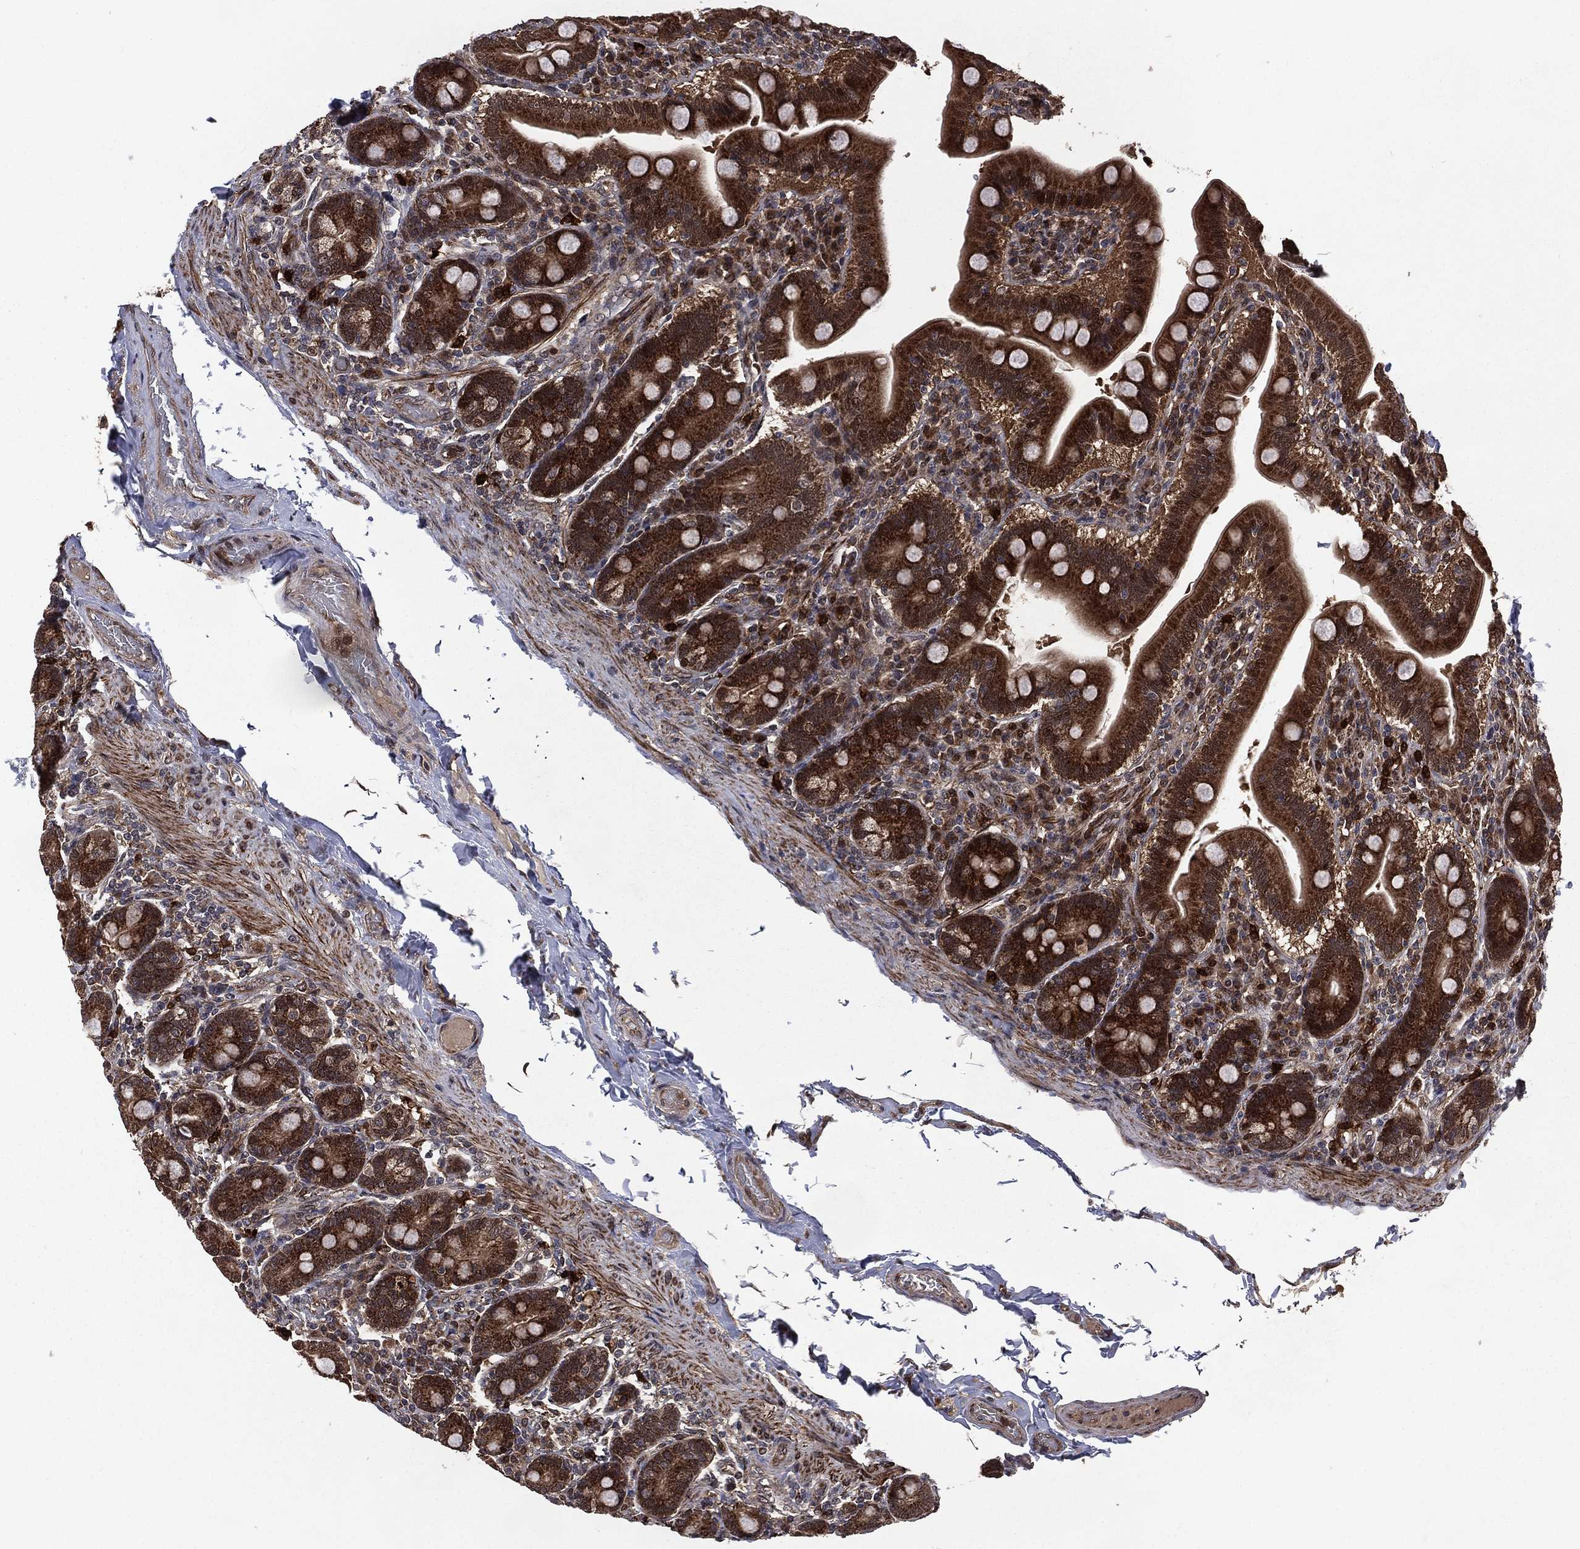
{"staining": {"intensity": "strong", "quantity": ">75%", "location": "cytoplasmic/membranous"}, "tissue": "small intestine", "cell_type": "Glandular cells", "image_type": "normal", "snomed": [{"axis": "morphology", "description": "Normal tissue, NOS"}, {"axis": "topography", "description": "Small intestine"}], "caption": "This photomicrograph reveals IHC staining of benign small intestine, with high strong cytoplasmic/membranous staining in approximately >75% of glandular cells.", "gene": "LENG8", "patient": {"sex": "male", "age": 66}}